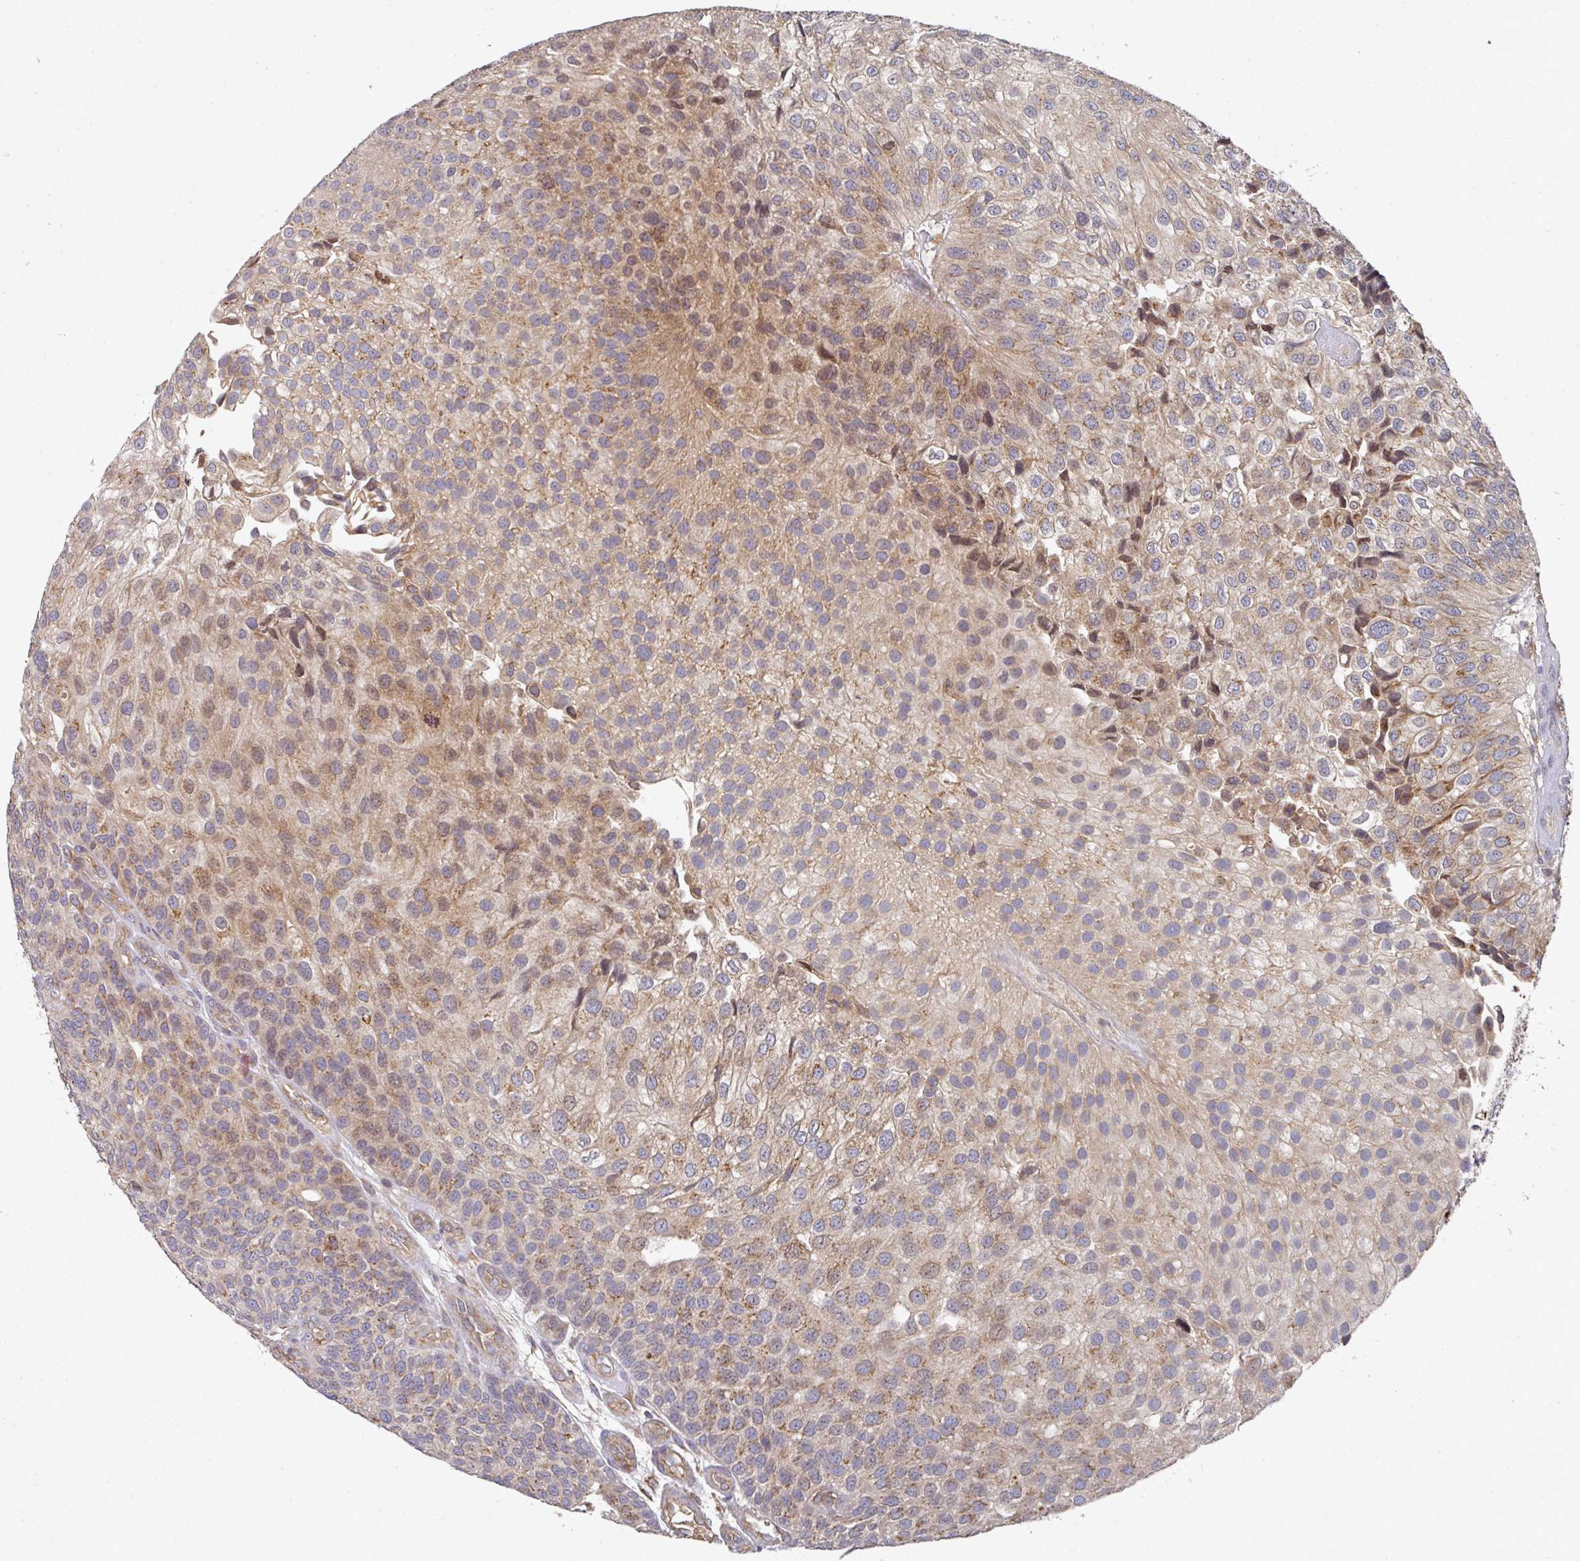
{"staining": {"intensity": "moderate", "quantity": ">75%", "location": "cytoplasmic/membranous"}, "tissue": "urothelial cancer", "cell_type": "Tumor cells", "image_type": "cancer", "snomed": [{"axis": "morphology", "description": "Urothelial carcinoma, NOS"}, {"axis": "topography", "description": "Urinary bladder"}], "caption": "A high-resolution histopathology image shows IHC staining of transitional cell carcinoma, which demonstrates moderate cytoplasmic/membranous expression in approximately >75% of tumor cells. The protein is stained brown, and the nuclei are stained in blue (DAB IHC with brightfield microscopy, high magnification).", "gene": "EDEM2", "patient": {"sex": "male", "age": 87}}